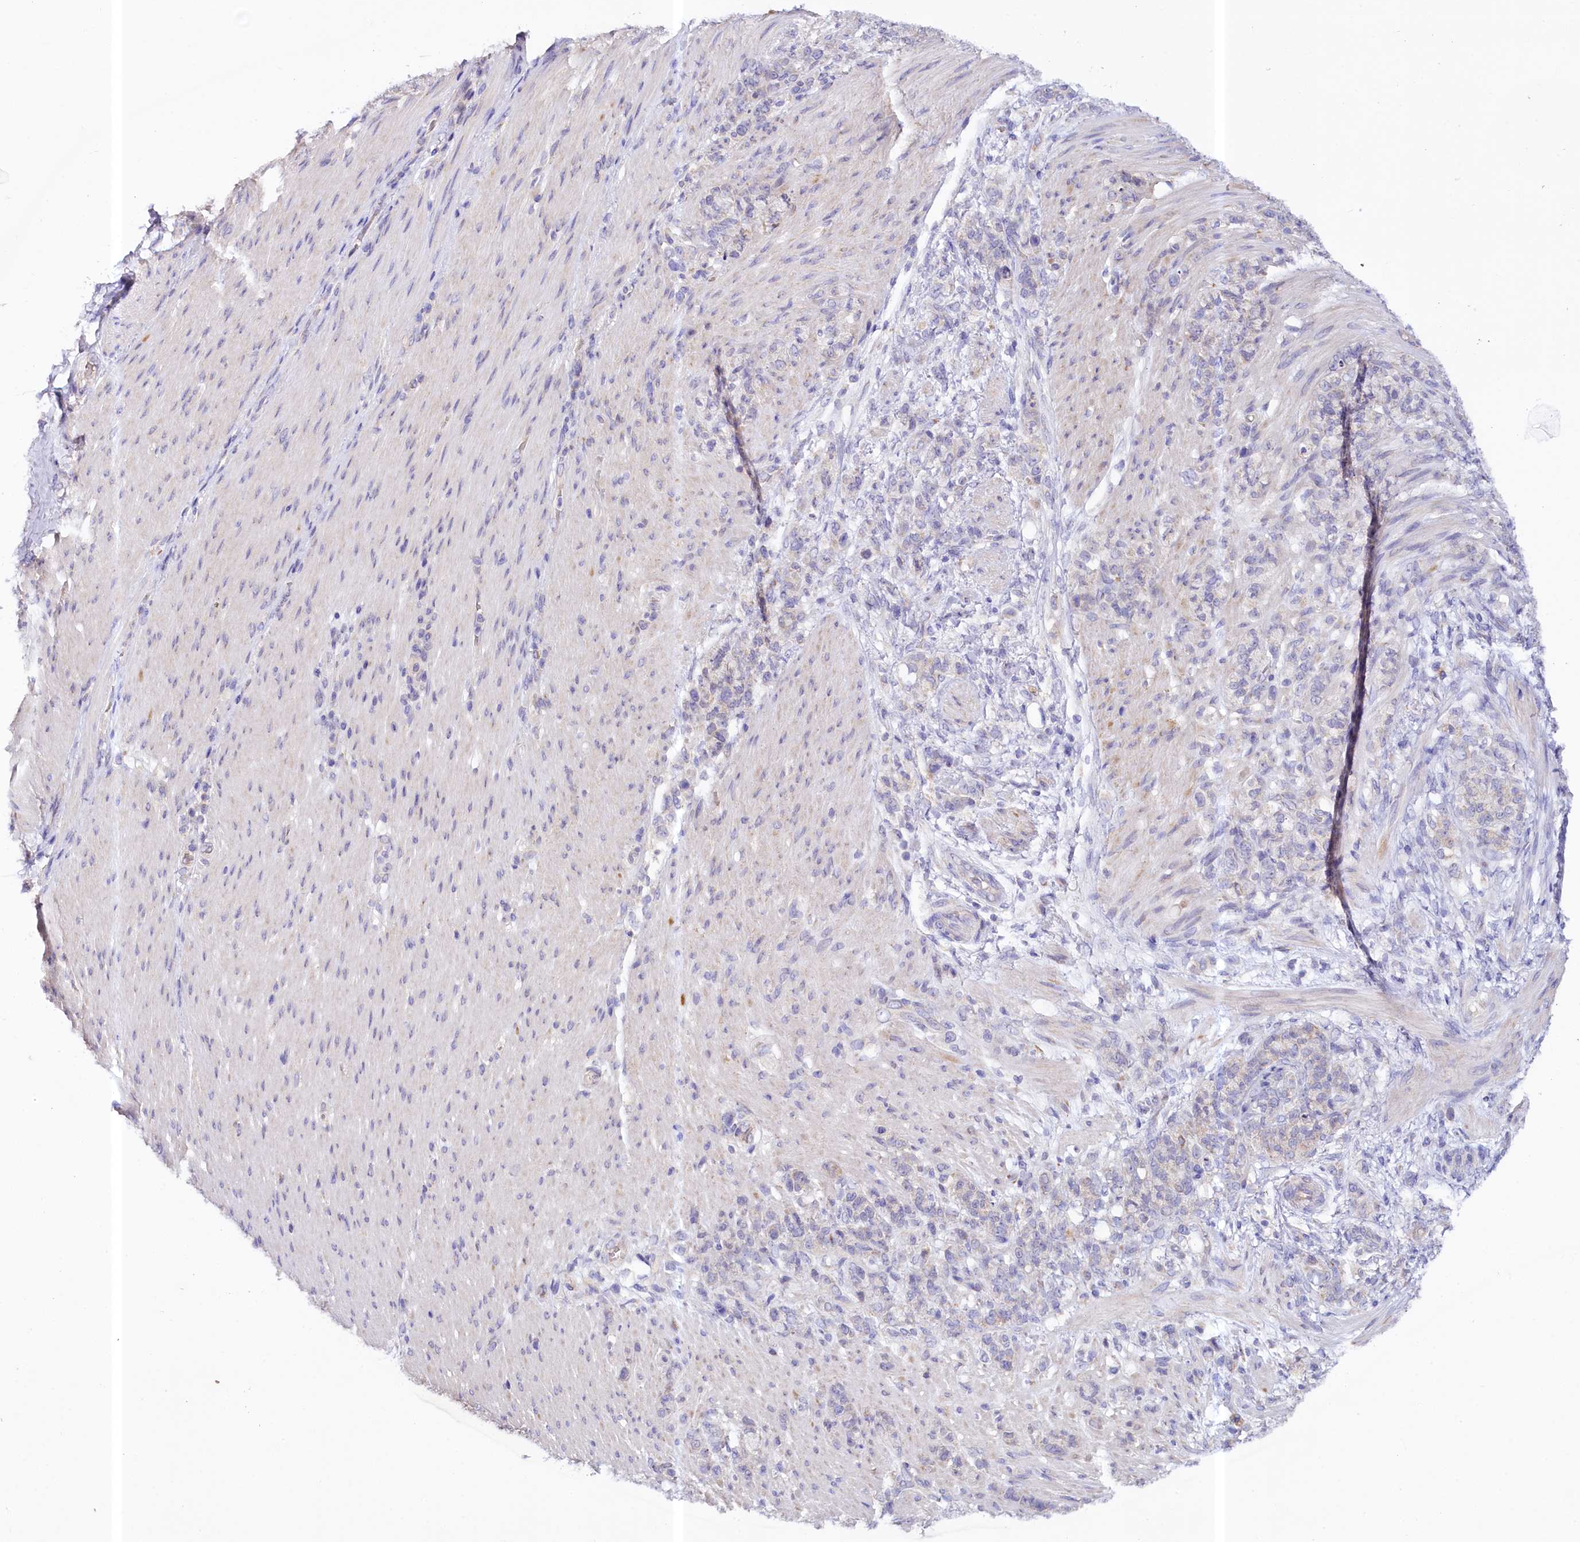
{"staining": {"intensity": "weak", "quantity": "<25%", "location": "cytoplasmic/membranous"}, "tissue": "stomach cancer", "cell_type": "Tumor cells", "image_type": "cancer", "snomed": [{"axis": "morphology", "description": "Adenocarcinoma, NOS"}, {"axis": "topography", "description": "Stomach"}], "caption": "A photomicrograph of human stomach cancer is negative for staining in tumor cells.", "gene": "CEP295", "patient": {"sex": "female", "age": 79}}